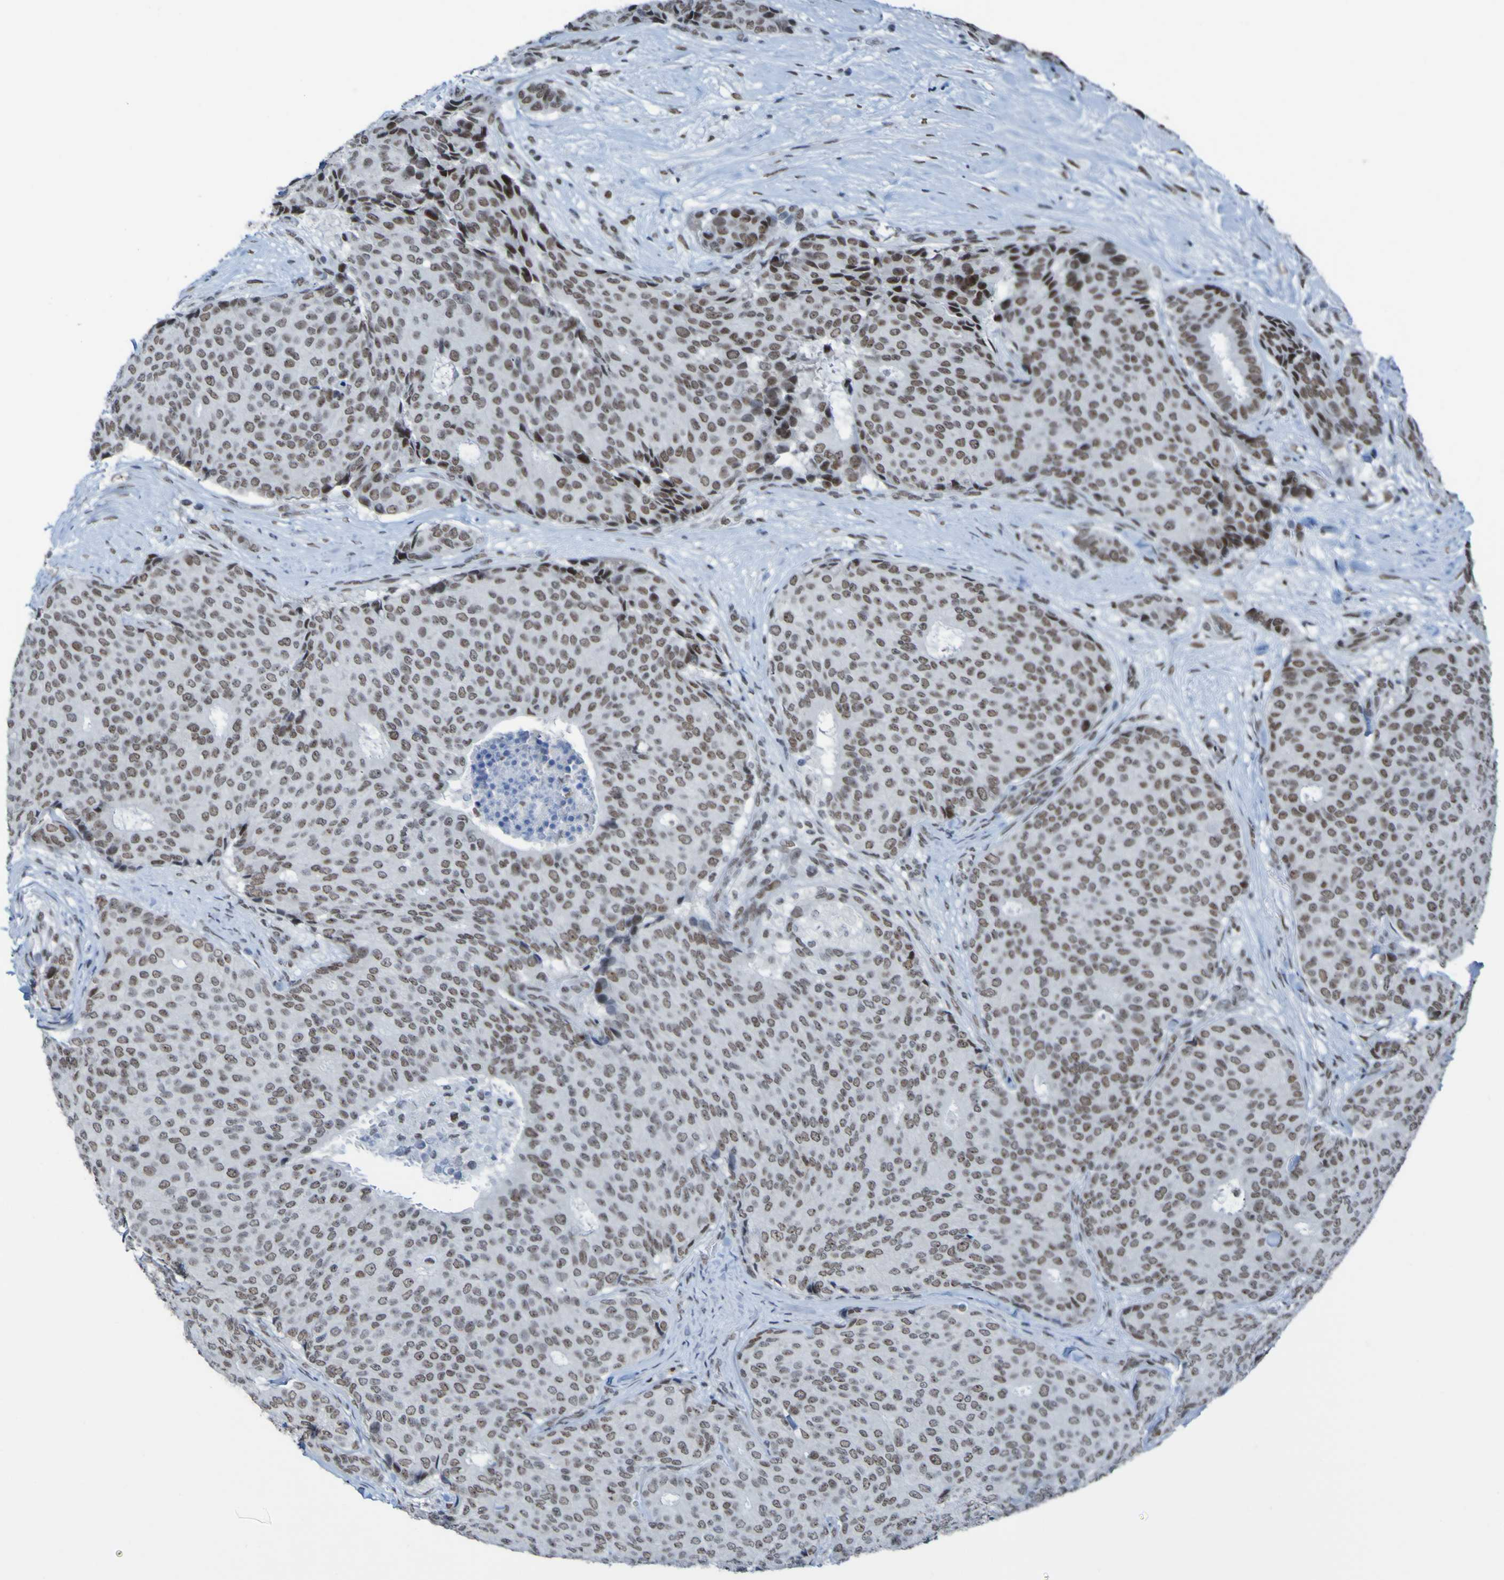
{"staining": {"intensity": "moderate", "quantity": ">75%", "location": "nuclear"}, "tissue": "breast cancer", "cell_type": "Tumor cells", "image_type": "cancer", "snomed": [{"axis": "morphology", "description": "Duct carcinoma"}, {"axis": "topography", "description": "Breast"}], "caption": "Protein staining shows moderate nuclear staining in approximately >75% of tumor cells in breast intraductal carcinoma.", "gene": "PHF2", "patient": {"sex": "female", "age": 75}}